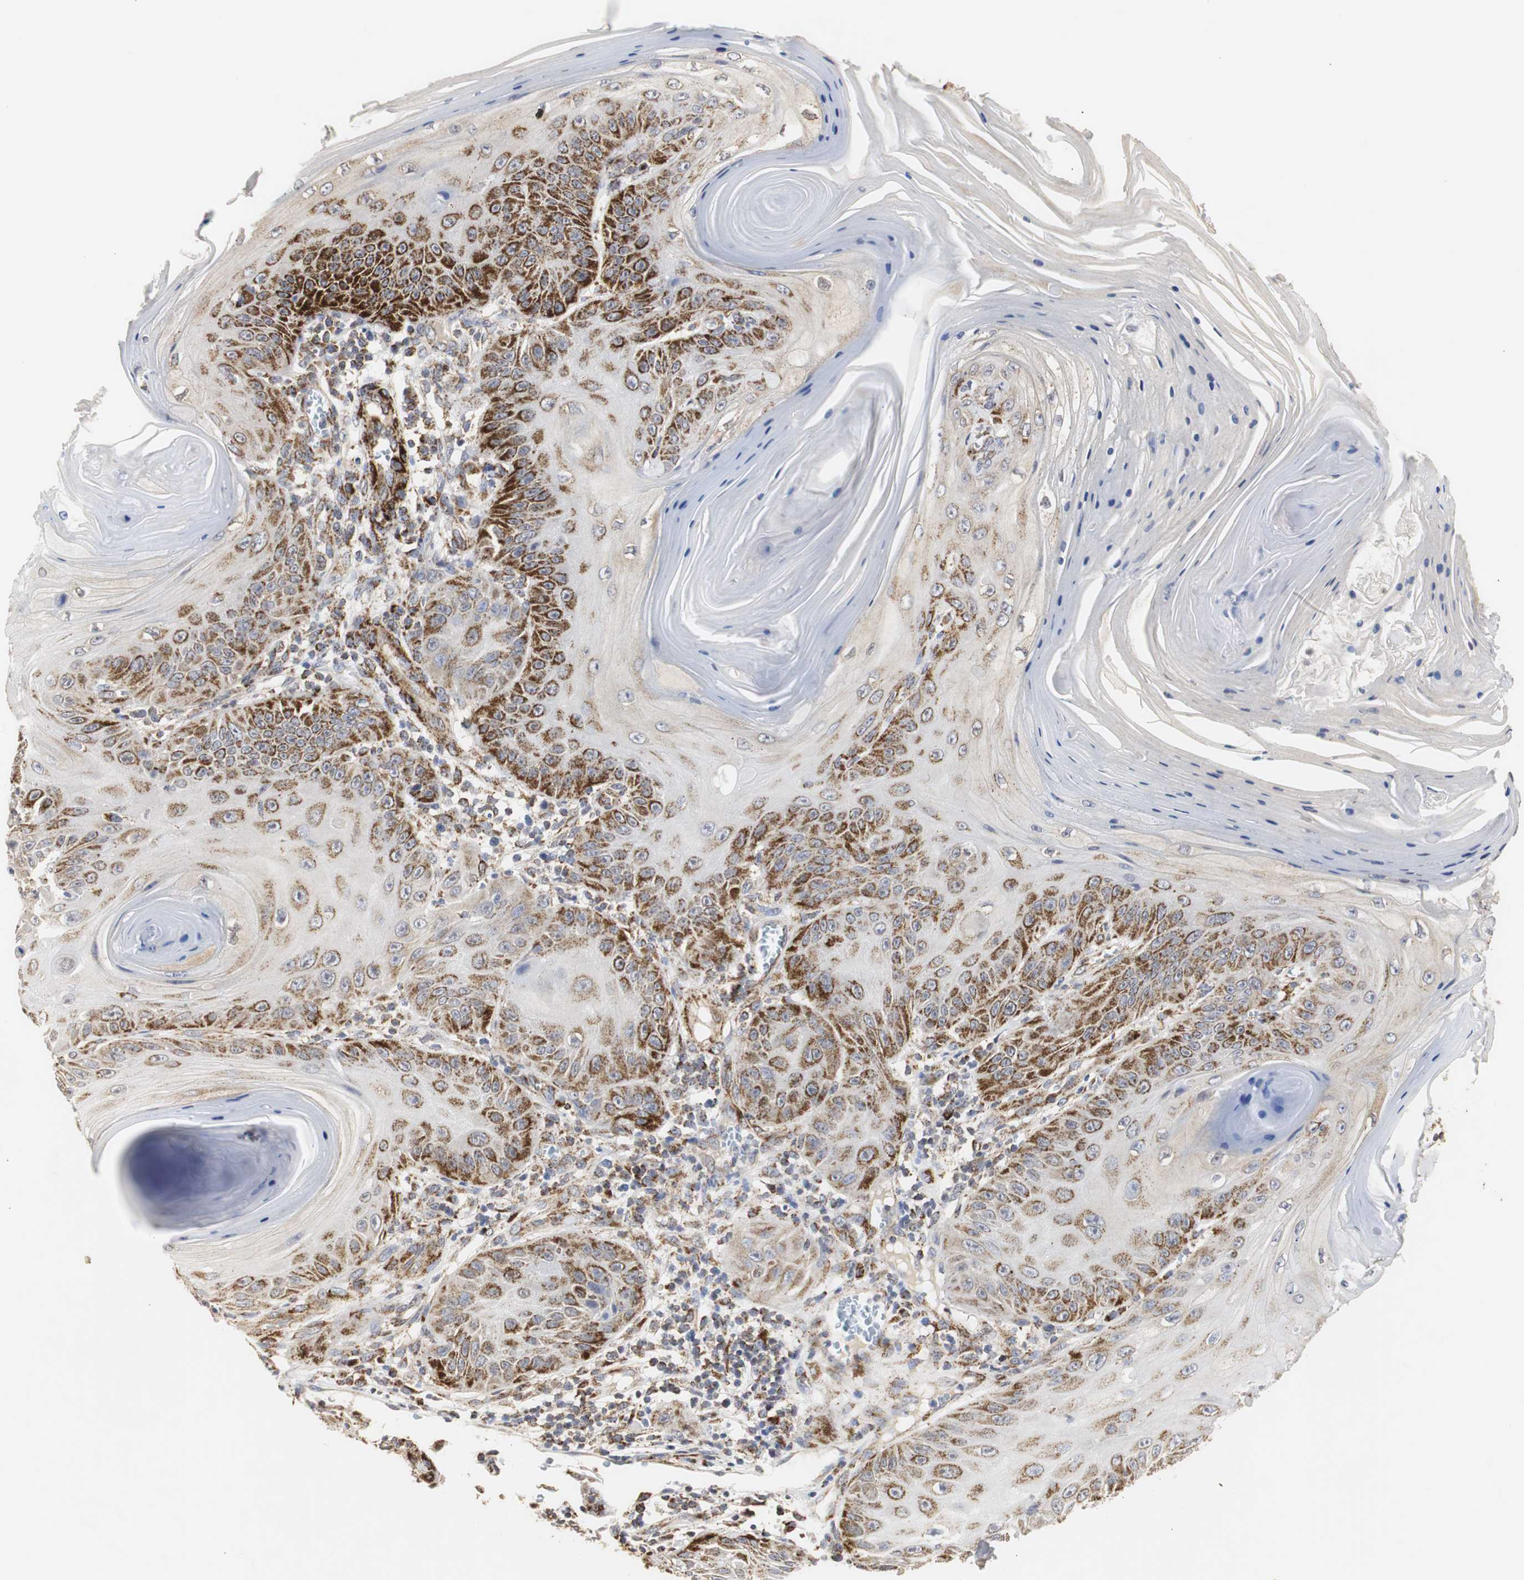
{"staining": {"intensity": "strong", "quantity": ">75%", "location": "cytoplasmic/membranous"}, "tissue": "skin cancer", "cell_type": "Tumor cells", "image_type": "cancer", "snomed": [{"axis": "morphology", "description": "Squamous cell carcinoma, NOS"}, {"axis": "topography", "description": "Skin"}], "caption": "Skin cancer (squamous cell carcinoma) tissue displays strong cytoplasmic/membranous expression in approximately >75% of tumor cells, visualized by immunohistochemistry.", "gene": "HSD17B10", "patient": {"sex": "female", "age": 78}}